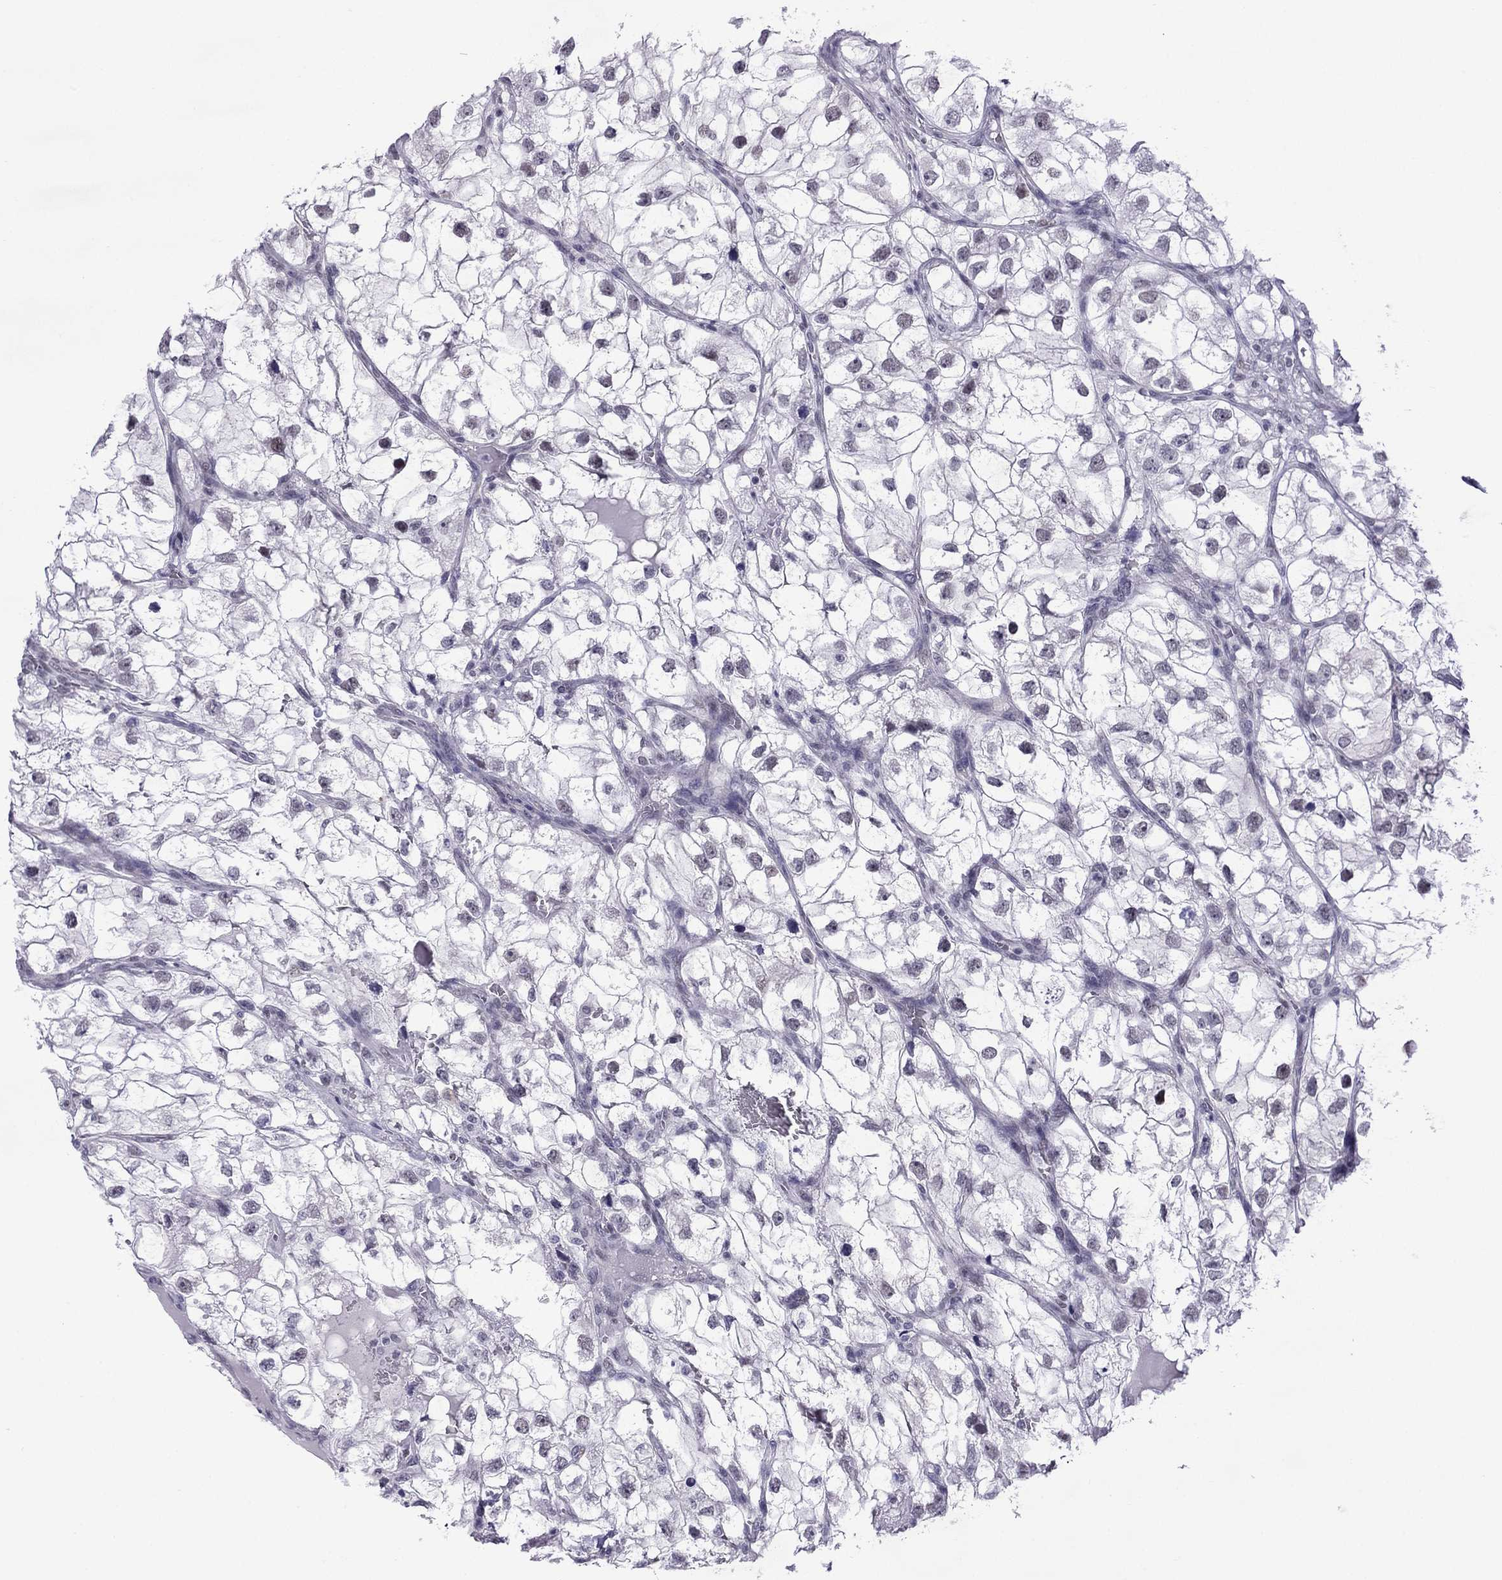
{"staining": {"intensity": "negative", "quantity": "none", "location": "none"}, "tissue": "renal cancer", "cell_type": "Tumor cells", "image_type": "cancer", "snomed": [{"axis": "morphology", "description": "Adenocarcinoma, NOS"}, {"axis": "topography", "description": "Kidney"}], "caption": "The histopathology image demonstrates no significant staining in tumor cells of renal cancer.", "gene": "ZNF646", "patient": {"sex": "male", "age": 59}}